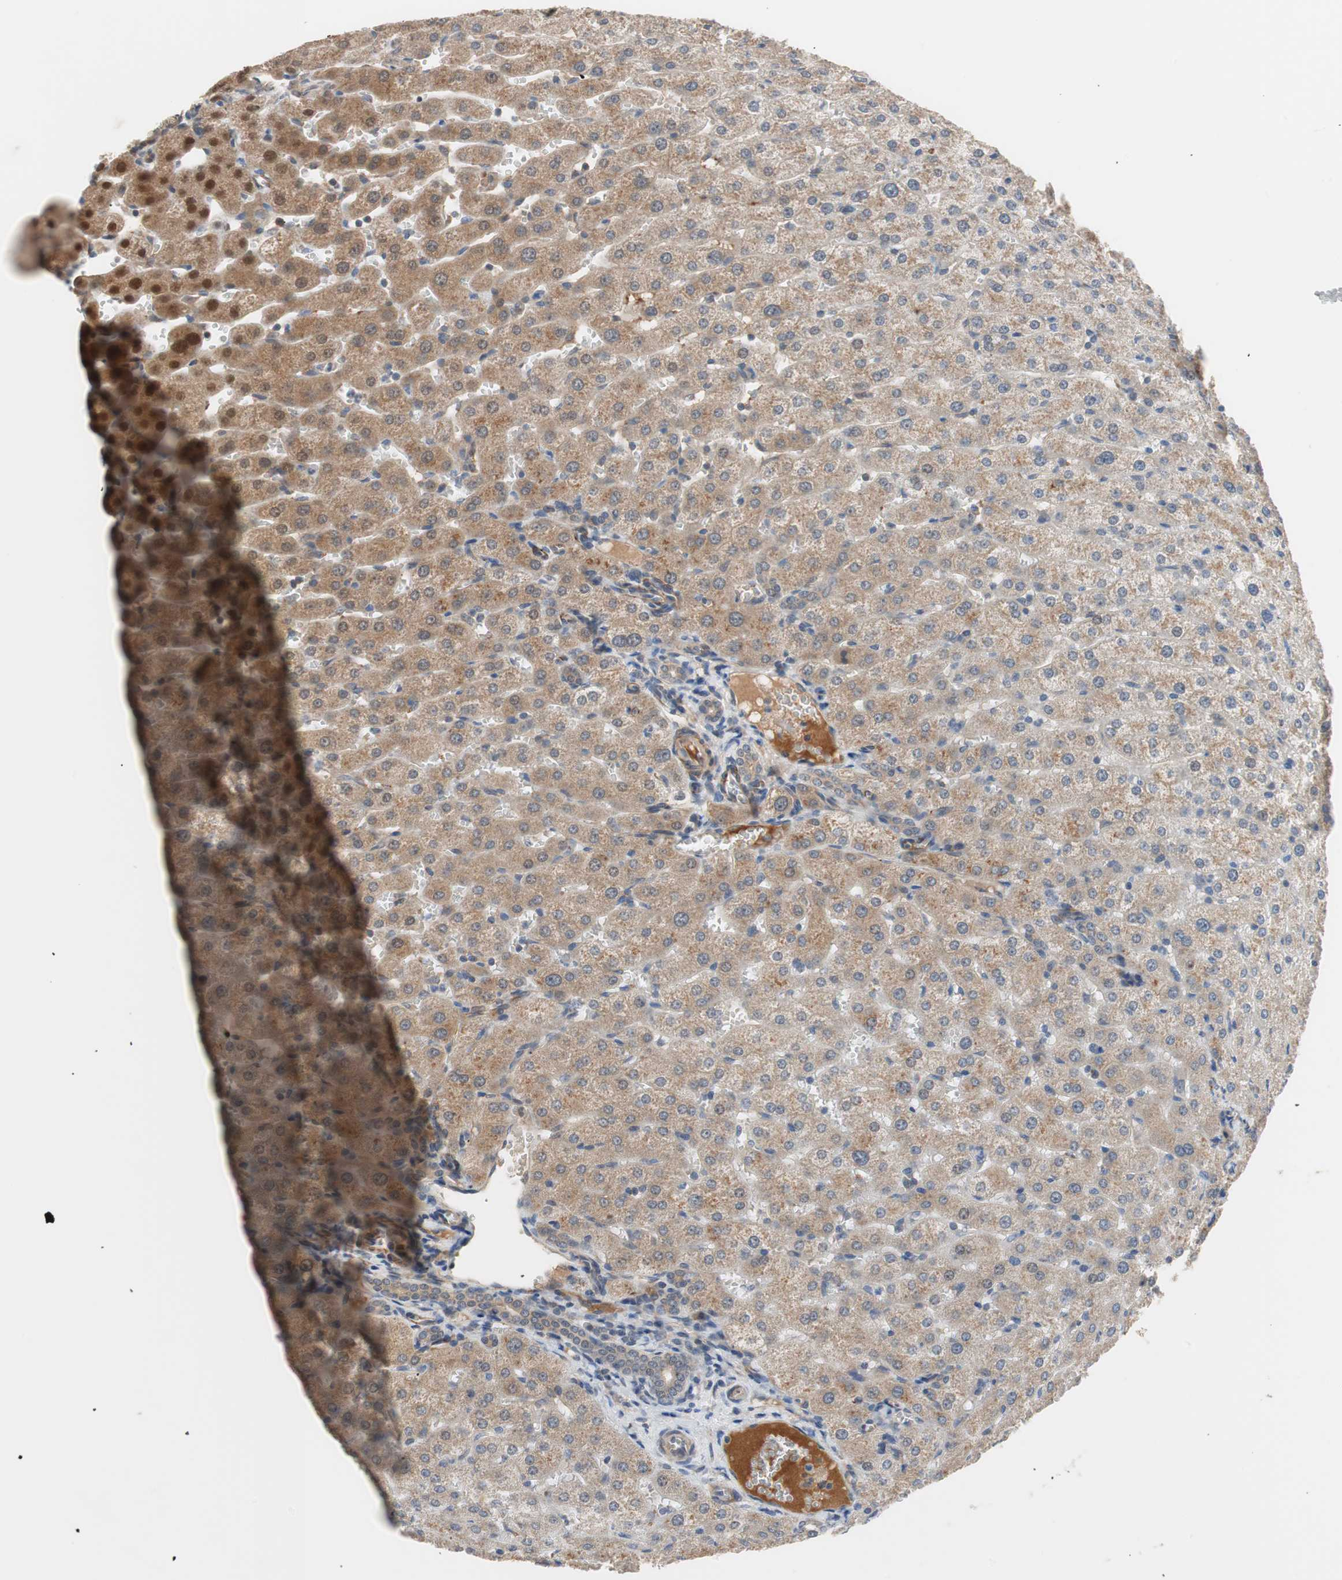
{"staining": {"intensity": "moderate", "quantity": ">75%", "location": "cytoplasmic/membranous"}, "tissue": "liver", "cell_type": "Cholangiocytes", "image_type": "normal", "snomed": [{"axis": "morphology", "description": "Normal tissue, NOS"}, {"axis": "morphology", "description": "Fibrosis, NOS"}, {"axis": "topography", "description": "Liver"}], "caption": "A micrograph of liver stained for a protein reveals moderate cytoplasmic/membranous brown staining in cholangiocytes.", "gene": "HMBS", "patient": {"sex": "female", "age": 29}}